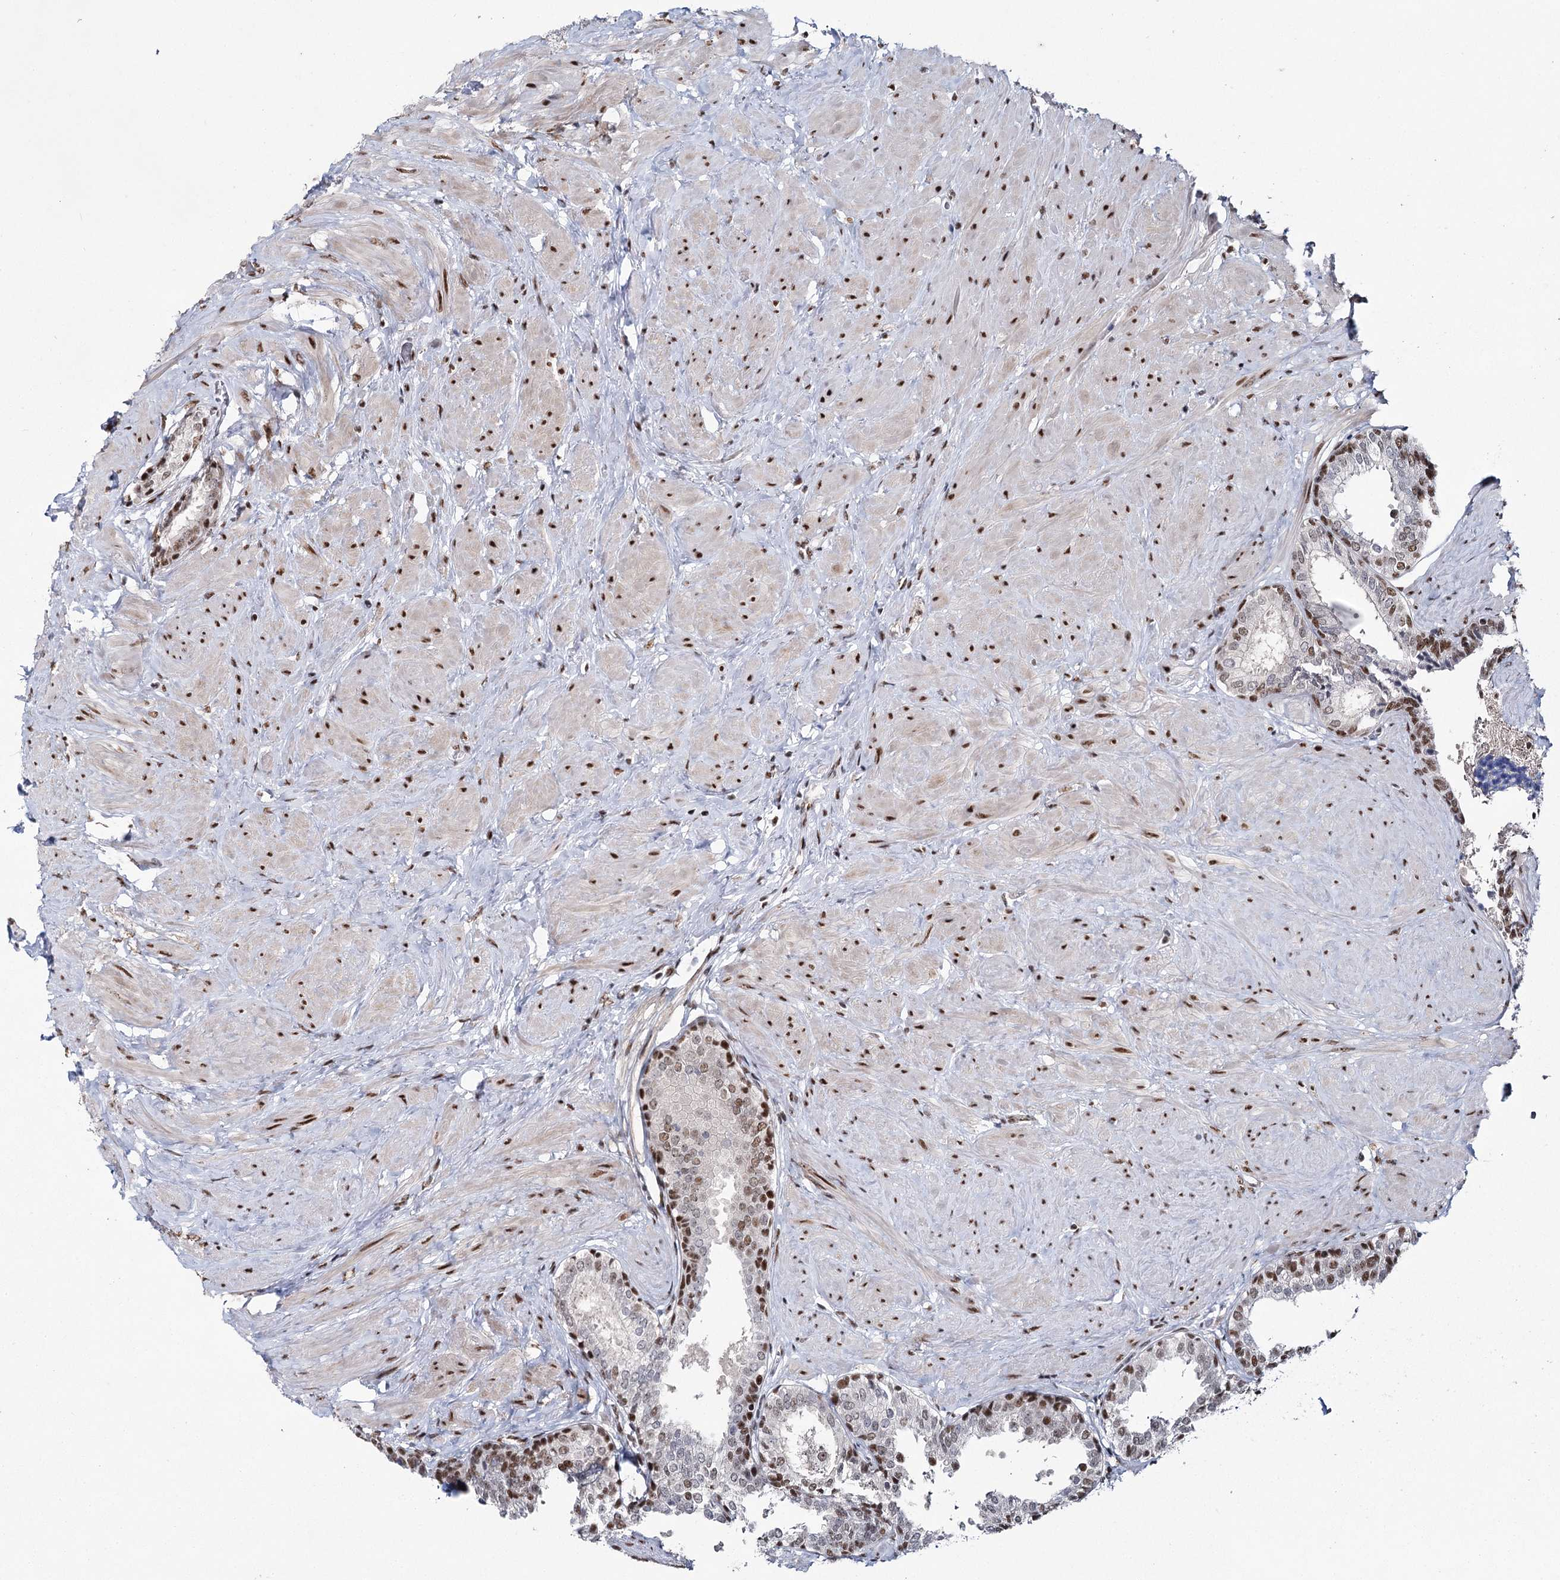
{"staining": {"intensity": "strong", "quantity": ">75%", "location": "nuclear"}, "tissue": "prostate", "cell_type": "Glandular cells", "image_type": "normal", "snomed": [{"axis": "morphology", "description": "Normal tissue, NOS"}, {"axis": "topography", "description": "Prostate"}], "caption": "This image exhibits immunohistochemistry staining of unremarkable prostate, with high strong nuclear positivity in about >75% of glandular cells.", "gene": "SCAF8", "patient": {"sex": "male", "age": 48}}